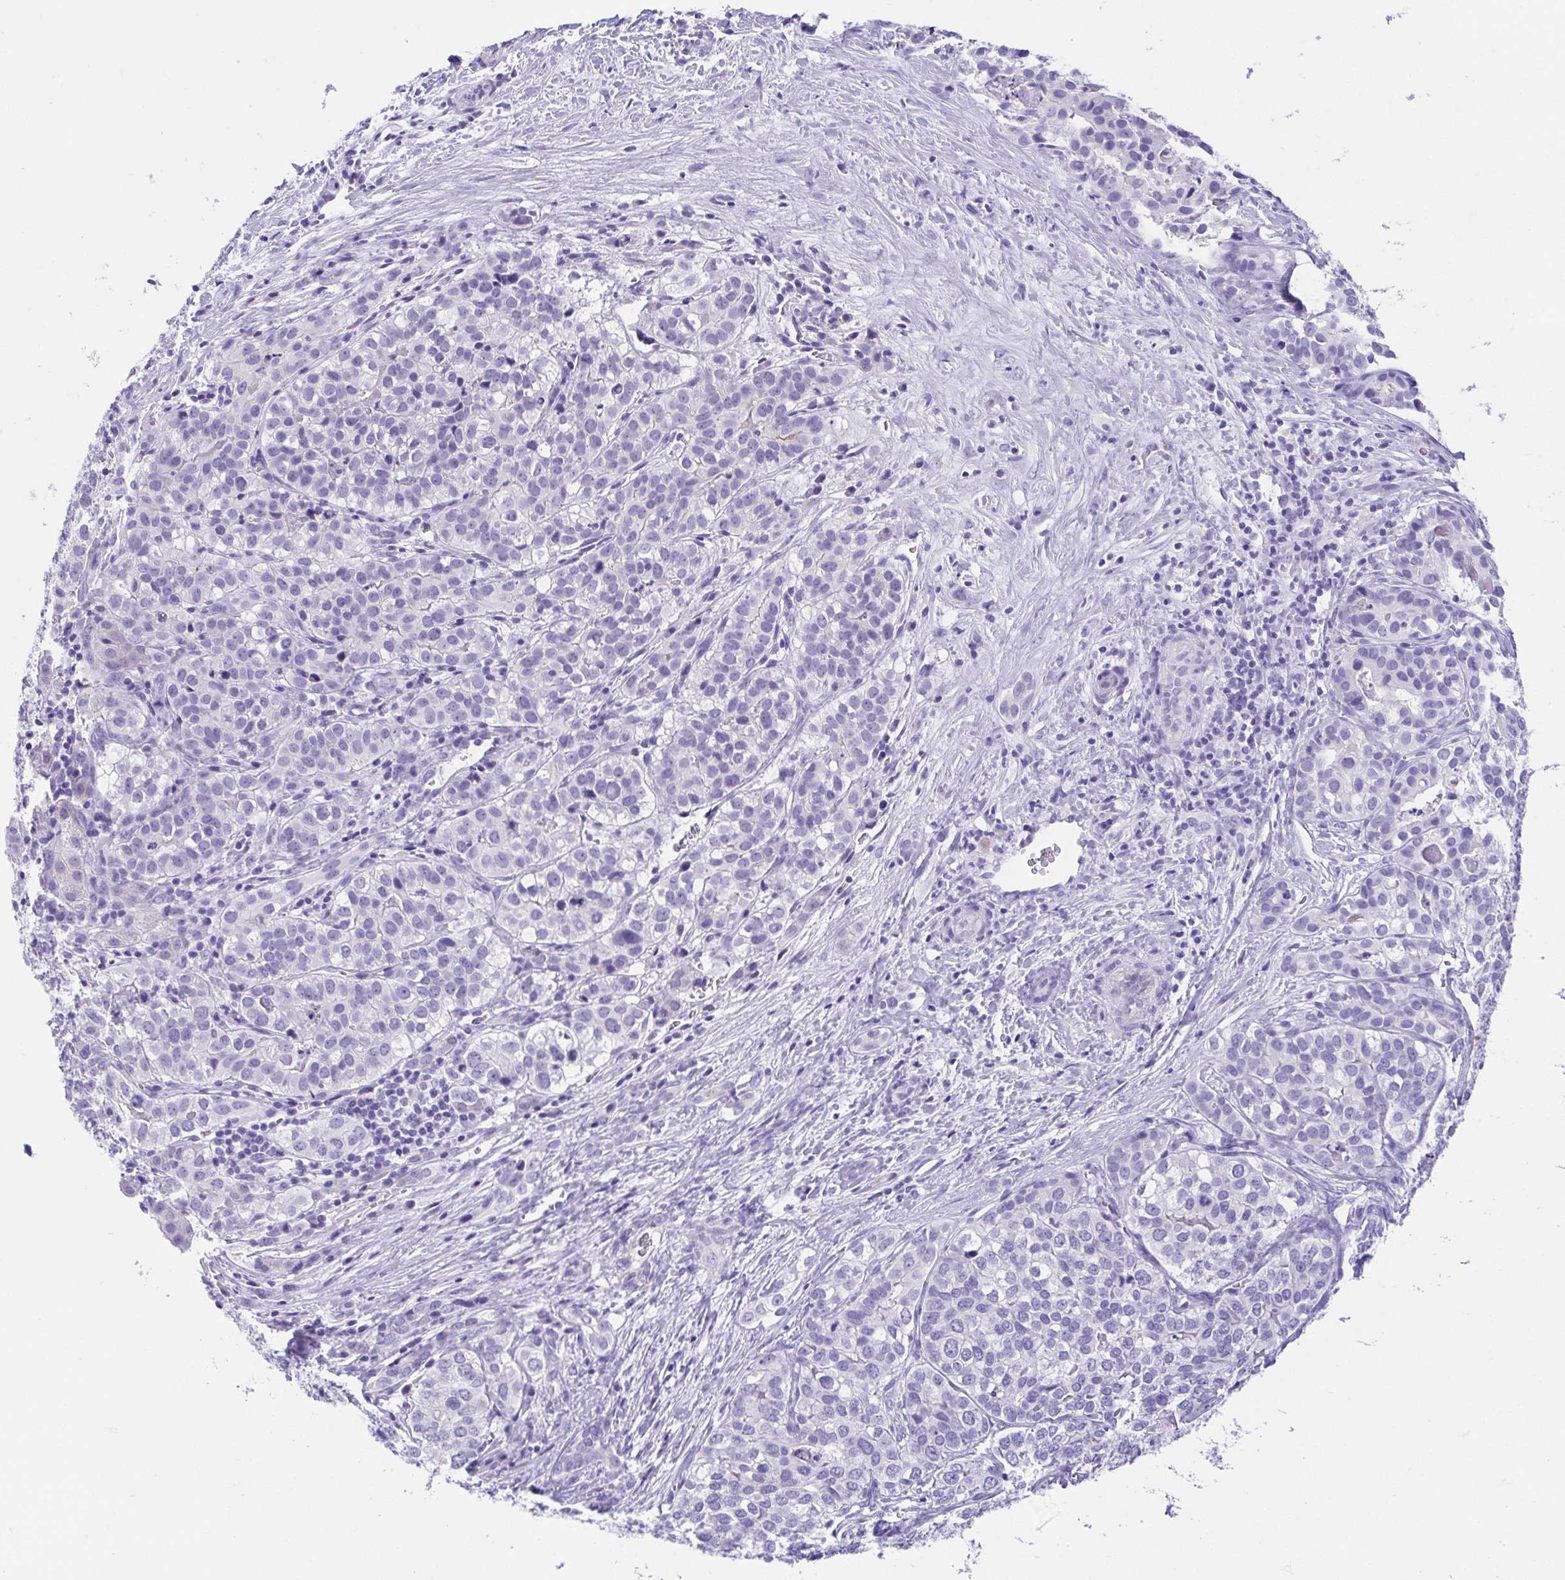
{"staining": {"intensity": "negative", "quantity": "none", "location": "none"}, "tissue": "liver cancer", "cell_type": "Tumor cells", "image_type": "cancer", "snomed": [{"axis": "morphology", "description": "Cholangiocarcinoma"}, {"axis": "topography", "description": "Liver"}], "caption": "DAB immunohistochemical staining of liver cancer (cholangiocarcinoma) demonstrates no significant positivity in tumor cells.", "gene": "SPATA4", "patient": {"sex": "male", "age": 56}}